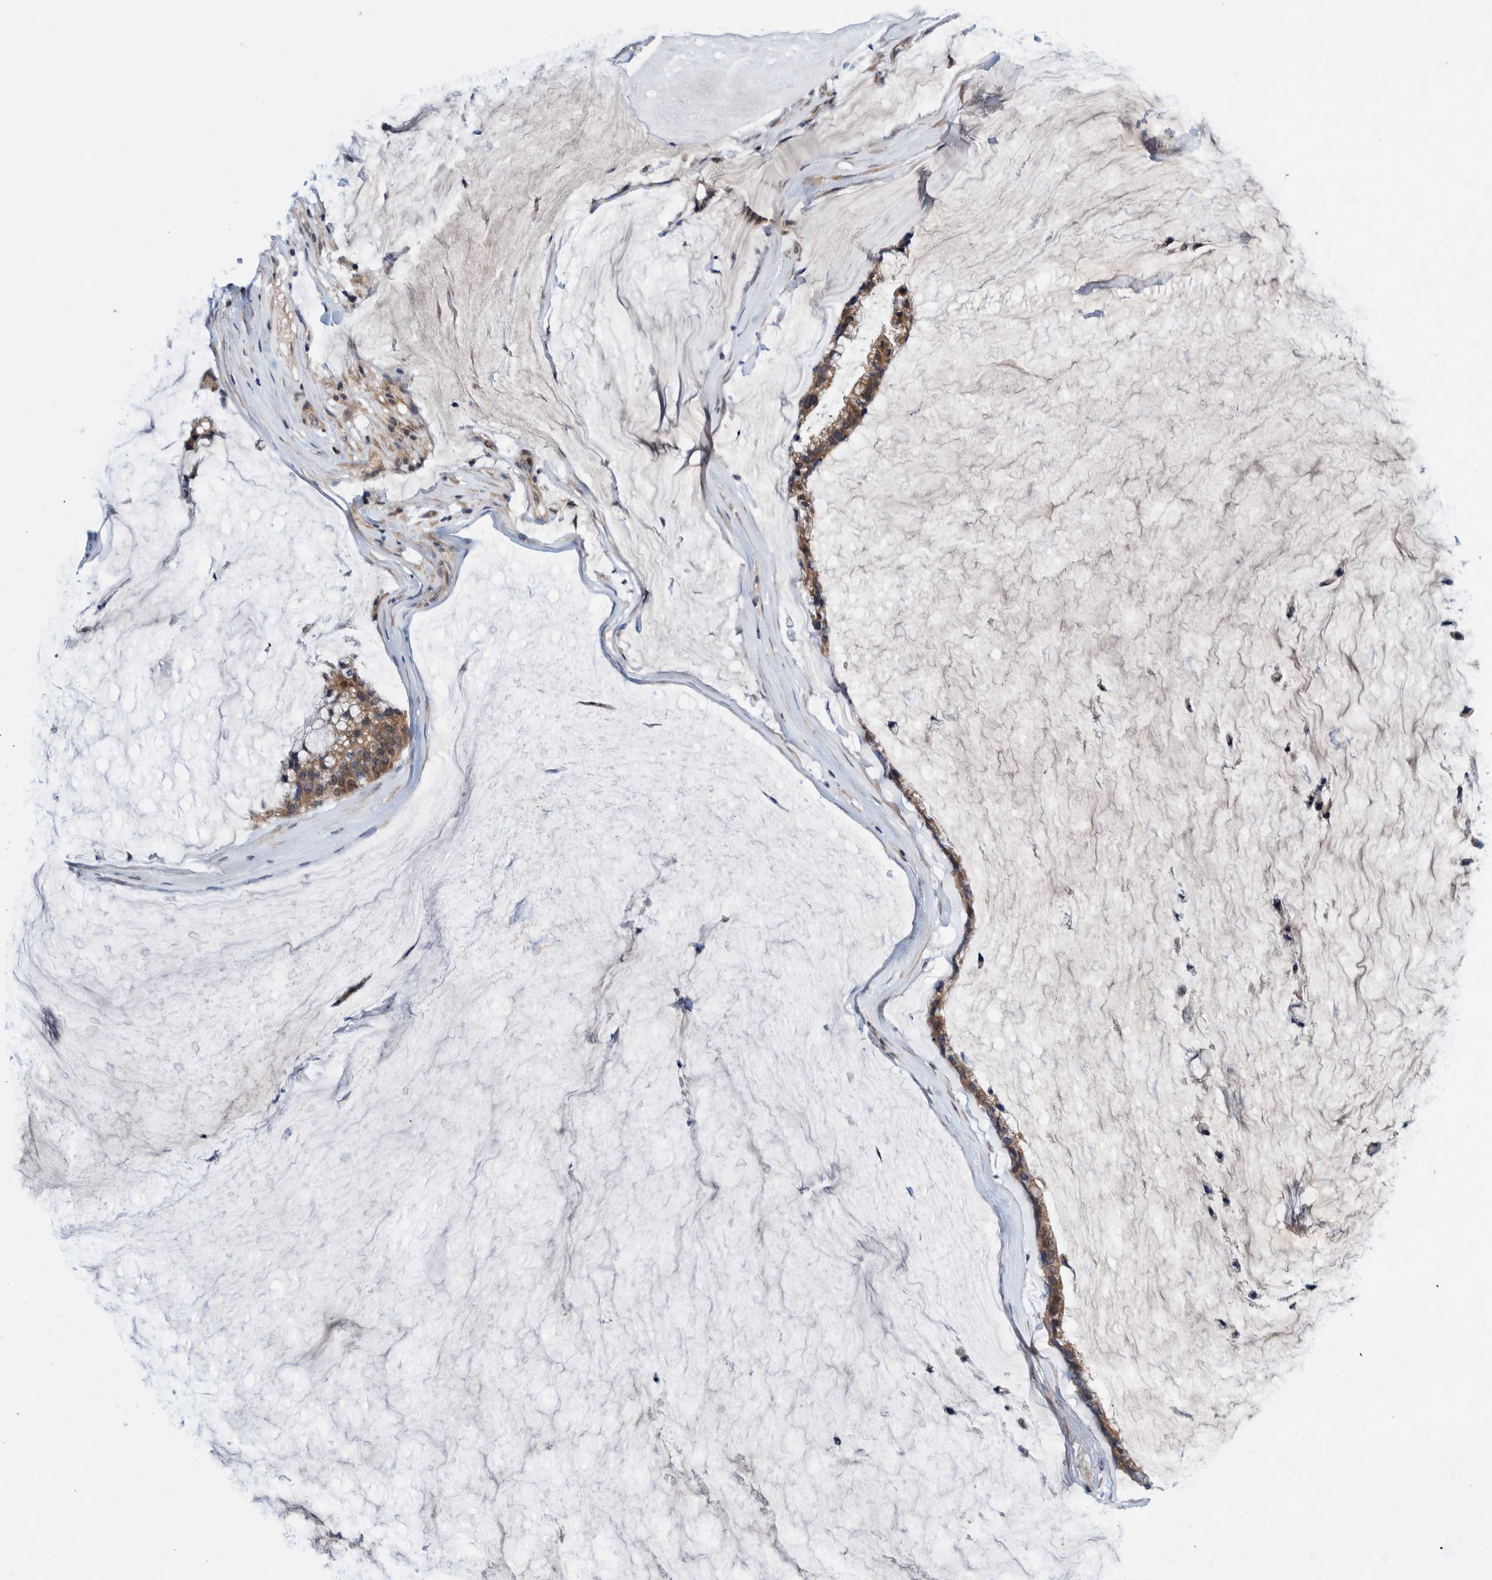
{"staining": {"intensity": "moderate", "quantity": ">75%", "location": "cytoplasmic/membranous"}, "tissue": "ovarian cancer", "cell_type": "Tumor cells", "image_type": "cancer", "snomed": [{"axis": "morphology", "description": "Cystadenocarcinoma, mucinous, NOS"}, {"axis": "topography", "description": "Ovary"}], "caption": "Protein expression analysis of mucinous cystadenocarcinoma (ovarian) exhibits moderate cytoplasmic/membranous positivity in approximately >75% of tumor cells. (DAB (3,3'-diaminobenzidine) IHC, brown staining for protein, blue staining for nuclei).", "gene": "PIK3R6", "patient": {"sex": "female", "age": 39}}